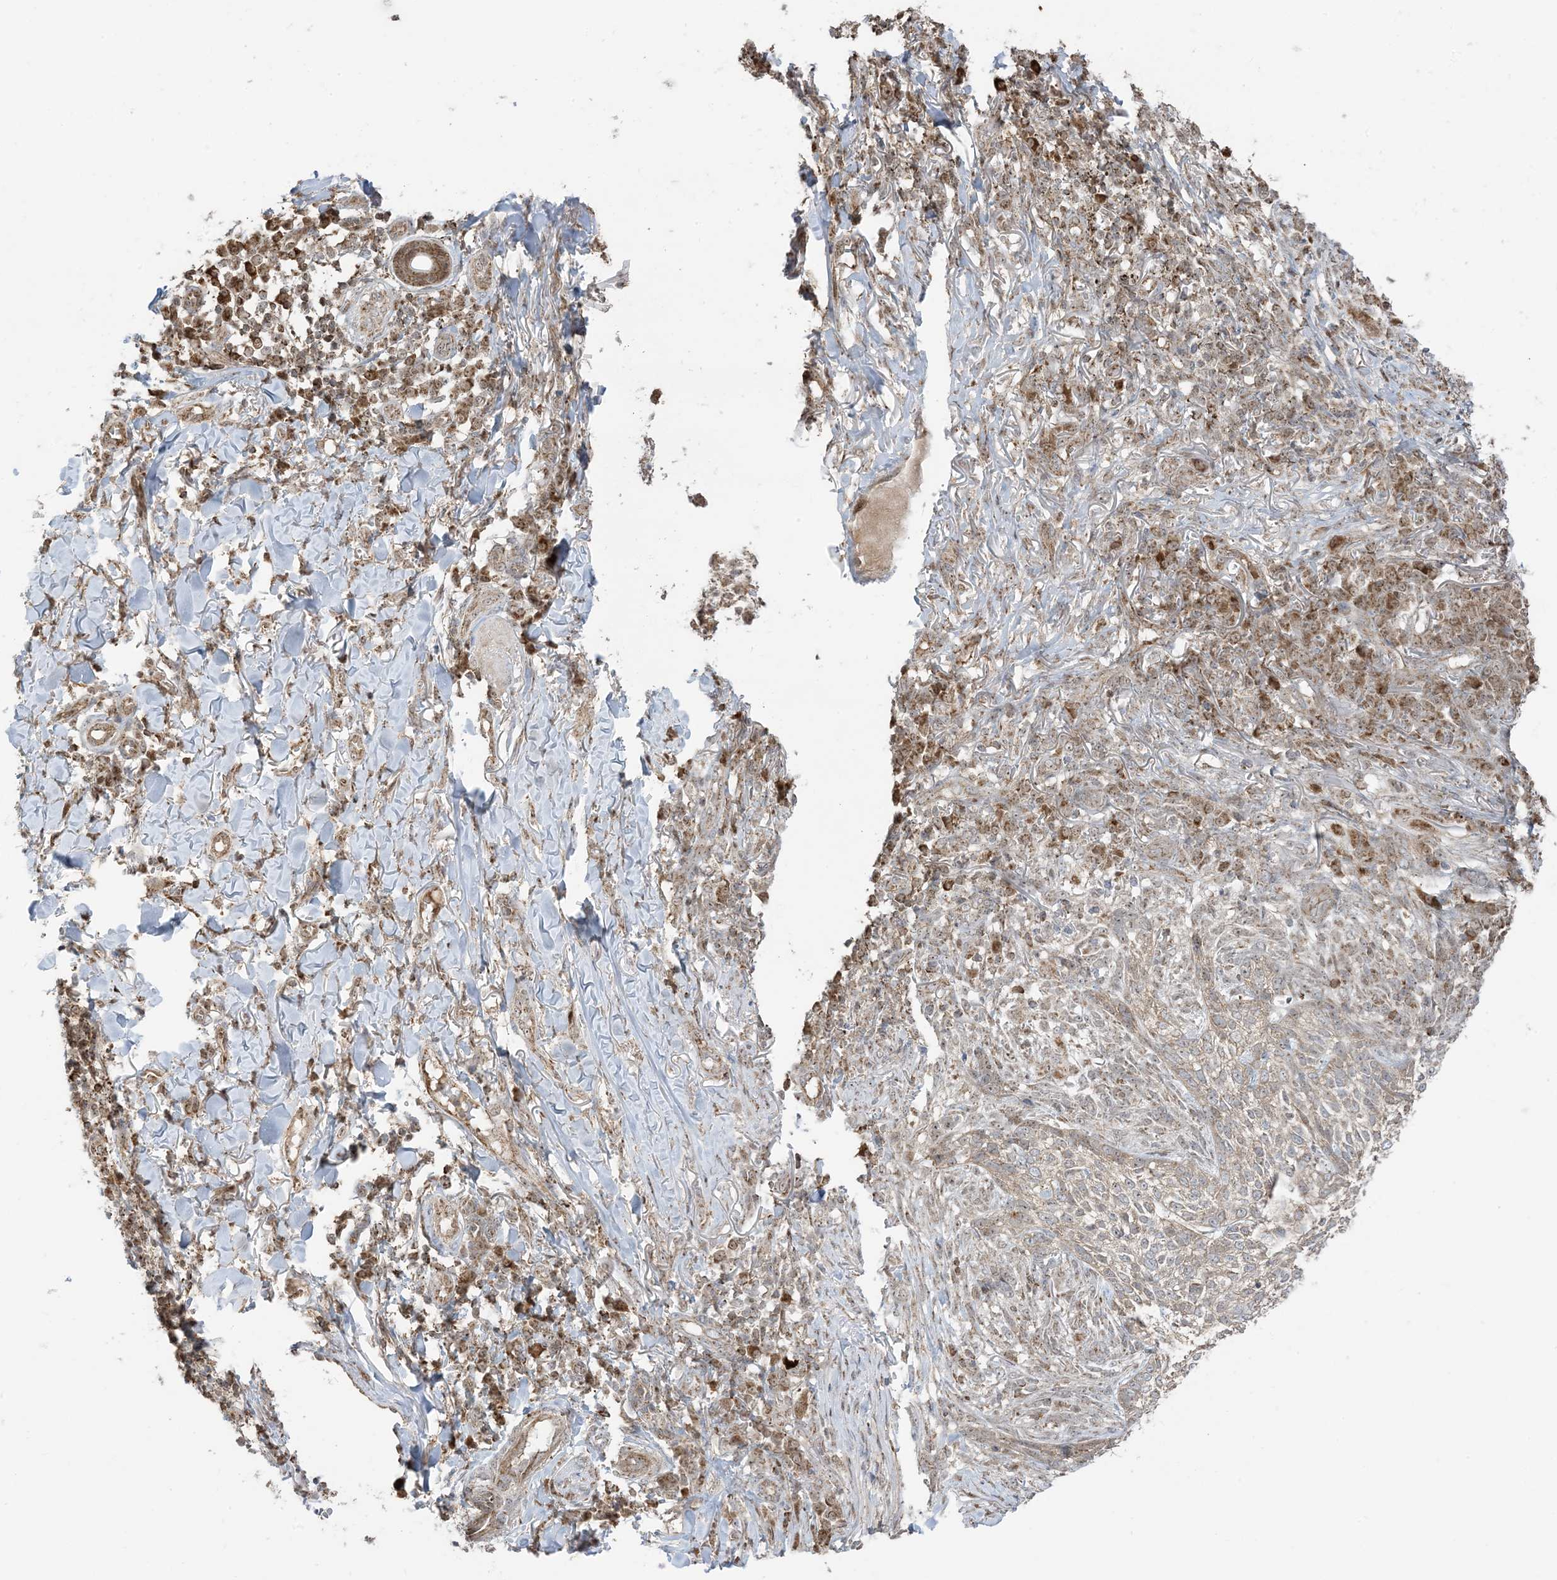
{"staining": {"intensity": "weak", "quantity": "<25%", "location": "cytoplasmic/membranous"}, "tissue": "skin cancer", "cell_type": "Tumor cells", "image_type": "cancer", "snomed": [{"axis": "morphology", "description": "Basal cell carcinoma"}, {"axis": "topography", "description": "Skin"}], "caption": "Skin basal cell carcinoma was stained to show a protein in brown. There is no significant positivity in tumor cells.", "gene": "MAPKBP1", "patient": {"sex": "female", "age": 64}}